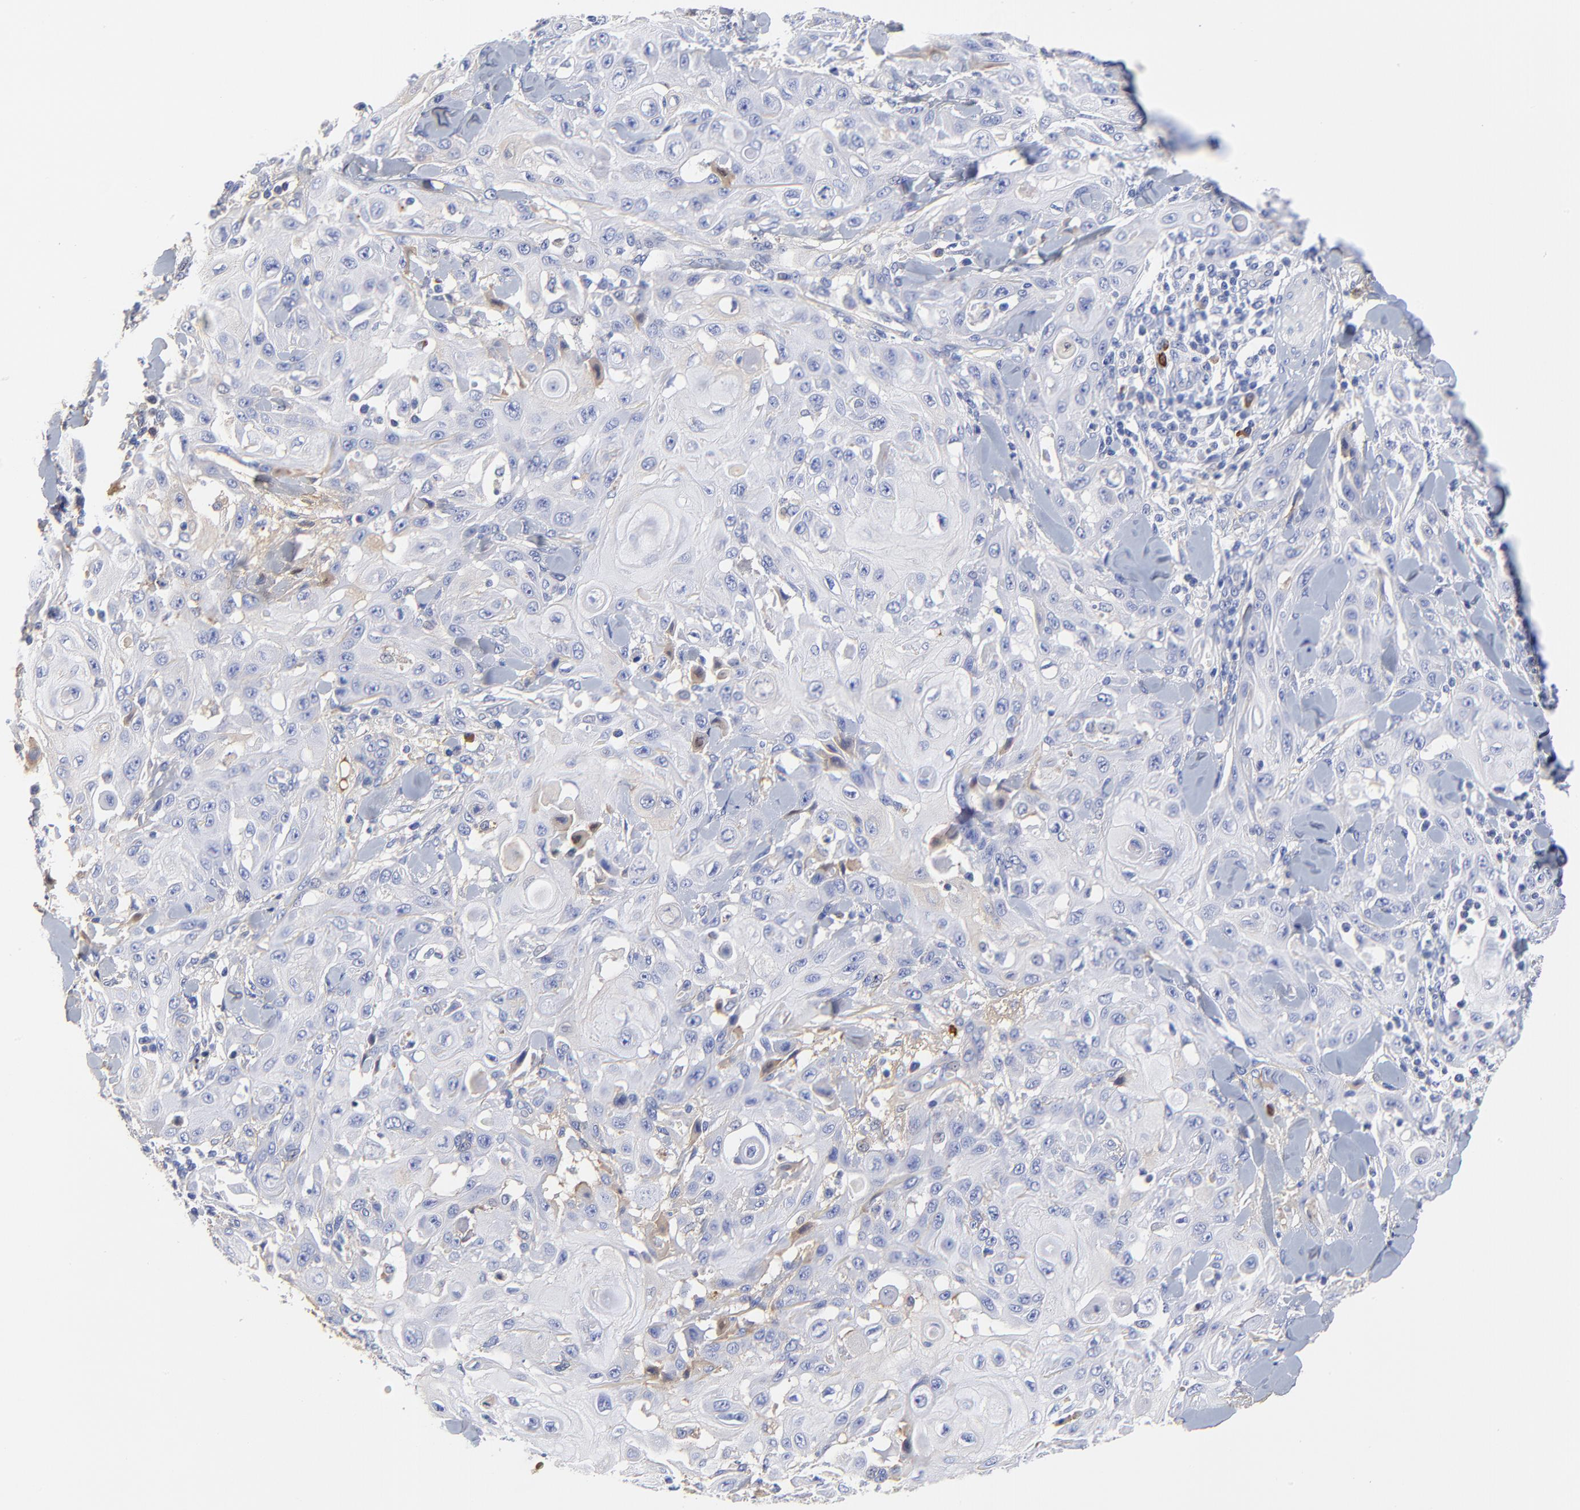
{"staining": {"intensity": "weak", "quantity": "<25%", "location": "cytoplasmic/membranous"}, "tissue": "skin cancer", "cell_type": "Tumor cells", "image_type": "cancer", "snomed": [{"axis": "morphology", "description": "Squamous cell carcinoma, NOS"}, {"axis": "topography", "description": "Skin"}], "caption": "Photomicrograph shows no protein expression in tumor cells of skin cancer tissue.", "gene": "IGLV3-10", "patient": {"sex": "male", "age": 24}}